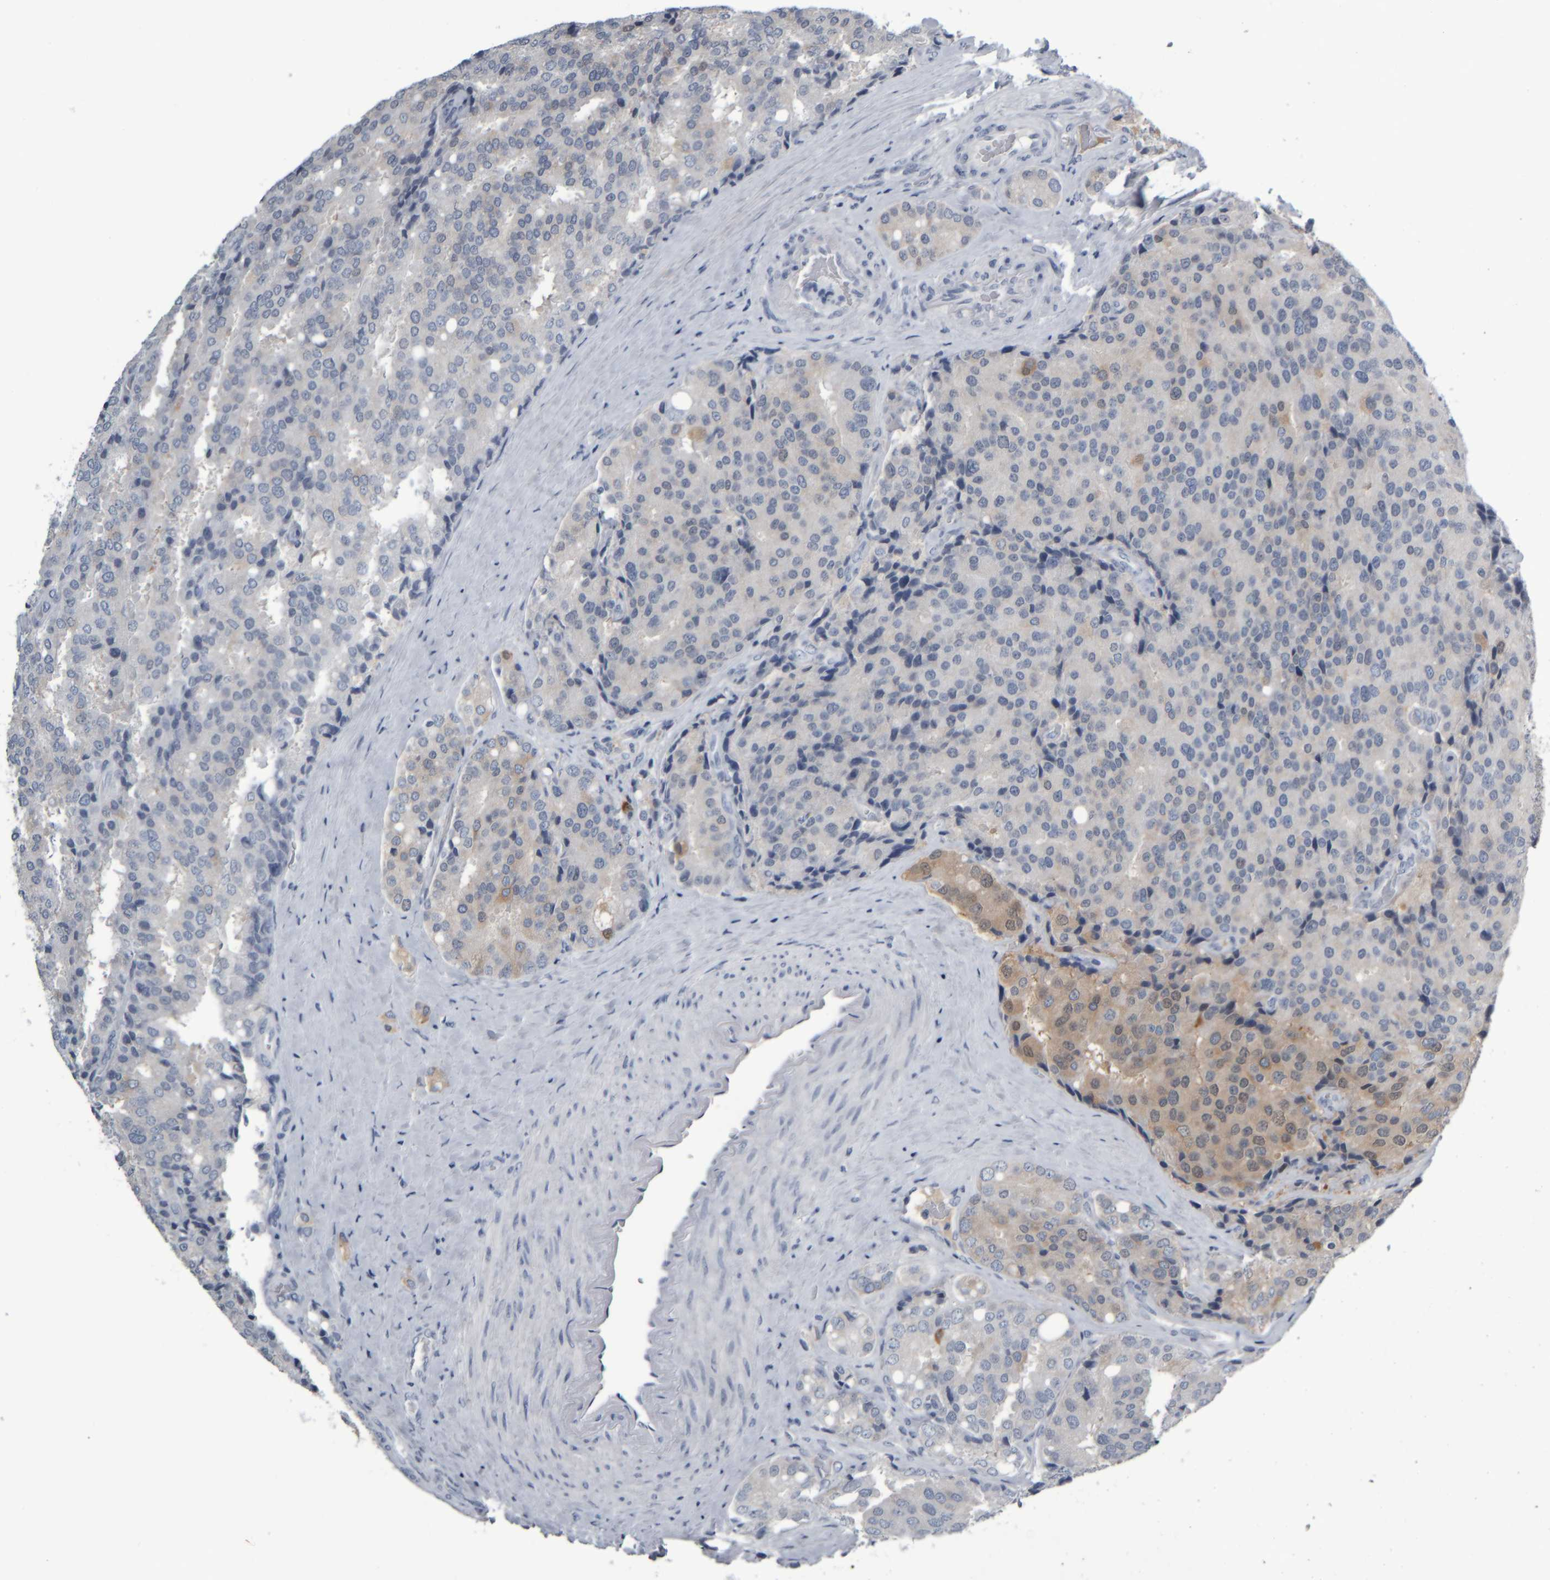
{"staining": {"intensity": "weak", "quantity": "<25%", "location": "cytoplasmic/membranous"}, "tissue": "prostate cancer", "cell_type": "Tumor cells", "image_type": "cancer", "snomed": [{"axis": "morphology", "description": "Adenocarcinoma, High grade"}, {"axis": "topography", "description": "Prostate"}], "caption": "Image shows no significant protein expression in tumor cells of prostate cancer.", "gene": "COL14A1", "patient": {"sex": "male", "age": 50}}